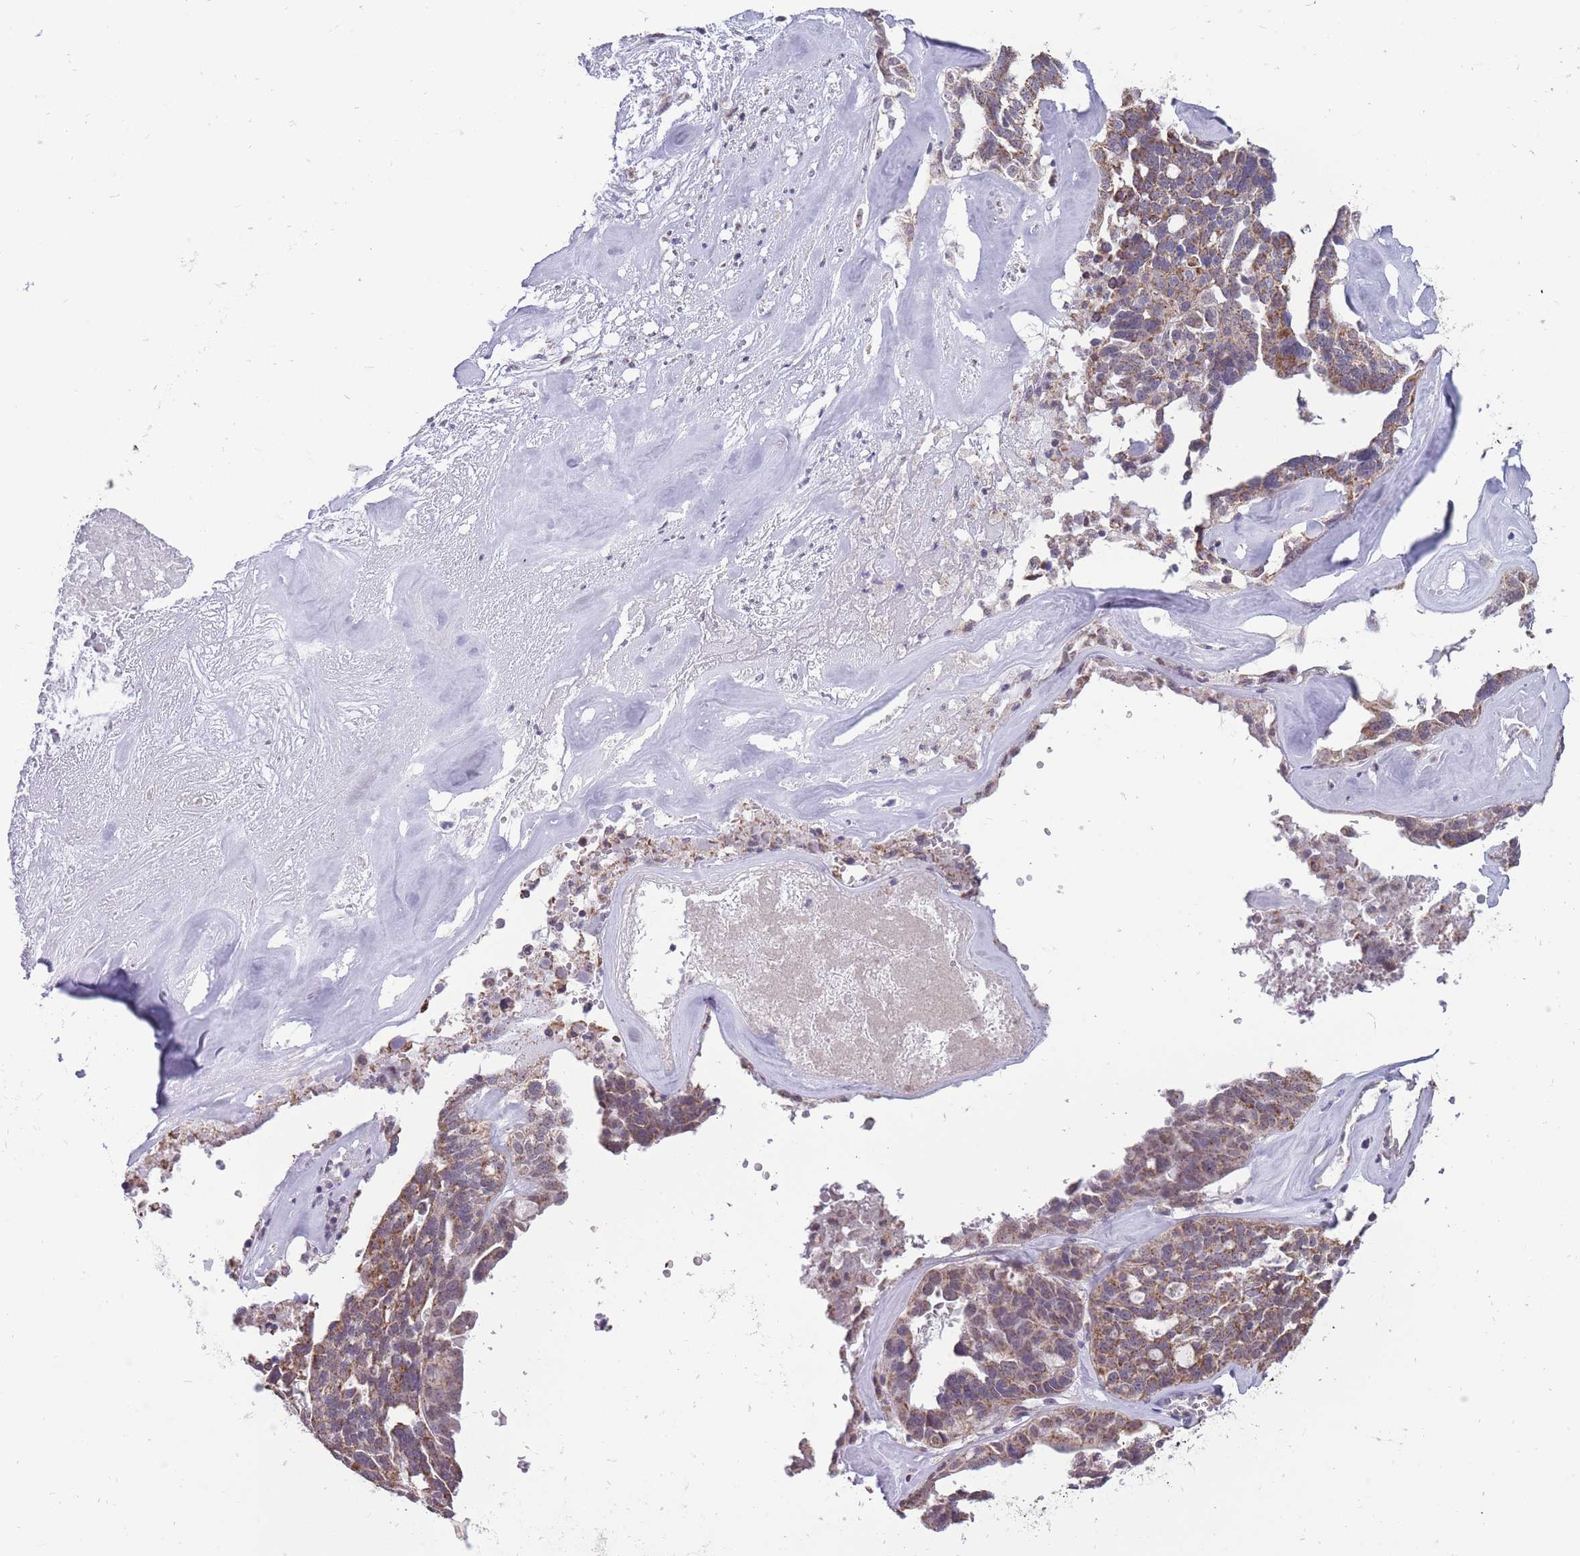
{"staining": {"intensity": "moderate", "quantity": "25%-75%", "location": "cytoplasmic/membranous"}, "tissue": "ovarian cancer", "cell_type": "Tumor cells", "image_type": "cancer", "snomed": [{"axis": "morphology", "description": "Cystadenocarcinoma, serous, NOS"}, {"axis": "topography", "description": "Ovary"}], "caption": "Immunohistochemistry of human ovarian serous cystadenocarcinoma exhibits medium levels of moderate cytoplasmic/membranous positivity in about 25%-75% of tumor cells.", "gene": "NELL1", "patient": {"sex": "female", "age": 59}}